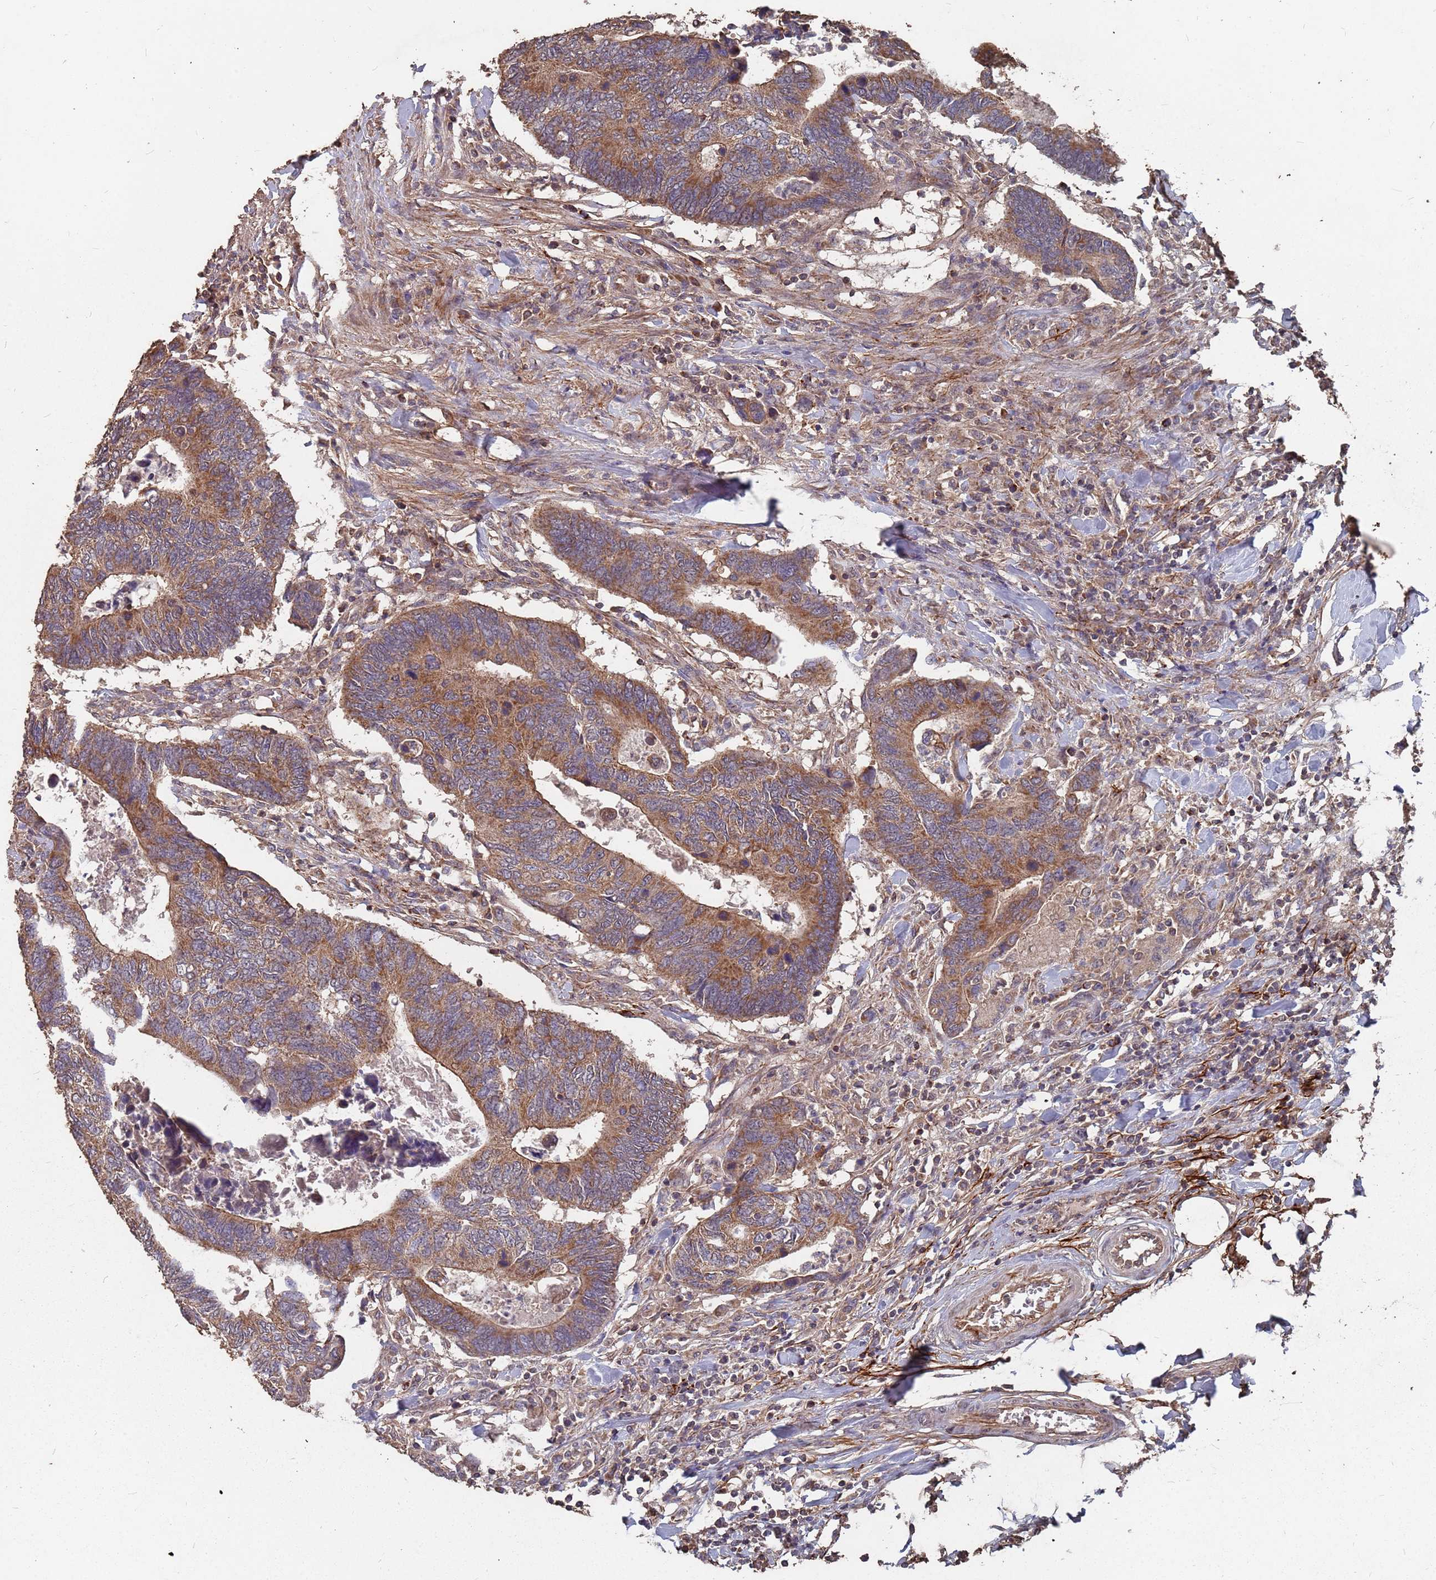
{"staining": {"intensity": "moderate", "quantity": ">75%", "location": "cytoplasmic/membranous"}, "tissue": "colorectal cancer", "cell_type": "Tumor cells", "image_type": "cancer", "snomed": [{"axis": "morphology", "description": "Adenocarcinoma, NOS"}, {"axis": "topography", "description": "Colon"}], "caption": "Colorectal adenocarcinoma was stained to show a protein in brown. There is medium levels of moderate cytoplasmic/membranous staining in about >75% of tumor cells. (DAB (3,3'-diaminobenzidine) = brown stain, brightfield microscopy at high magnification).", "gene": "PRORP", "patient": {"sex": "male", "age": 87}}